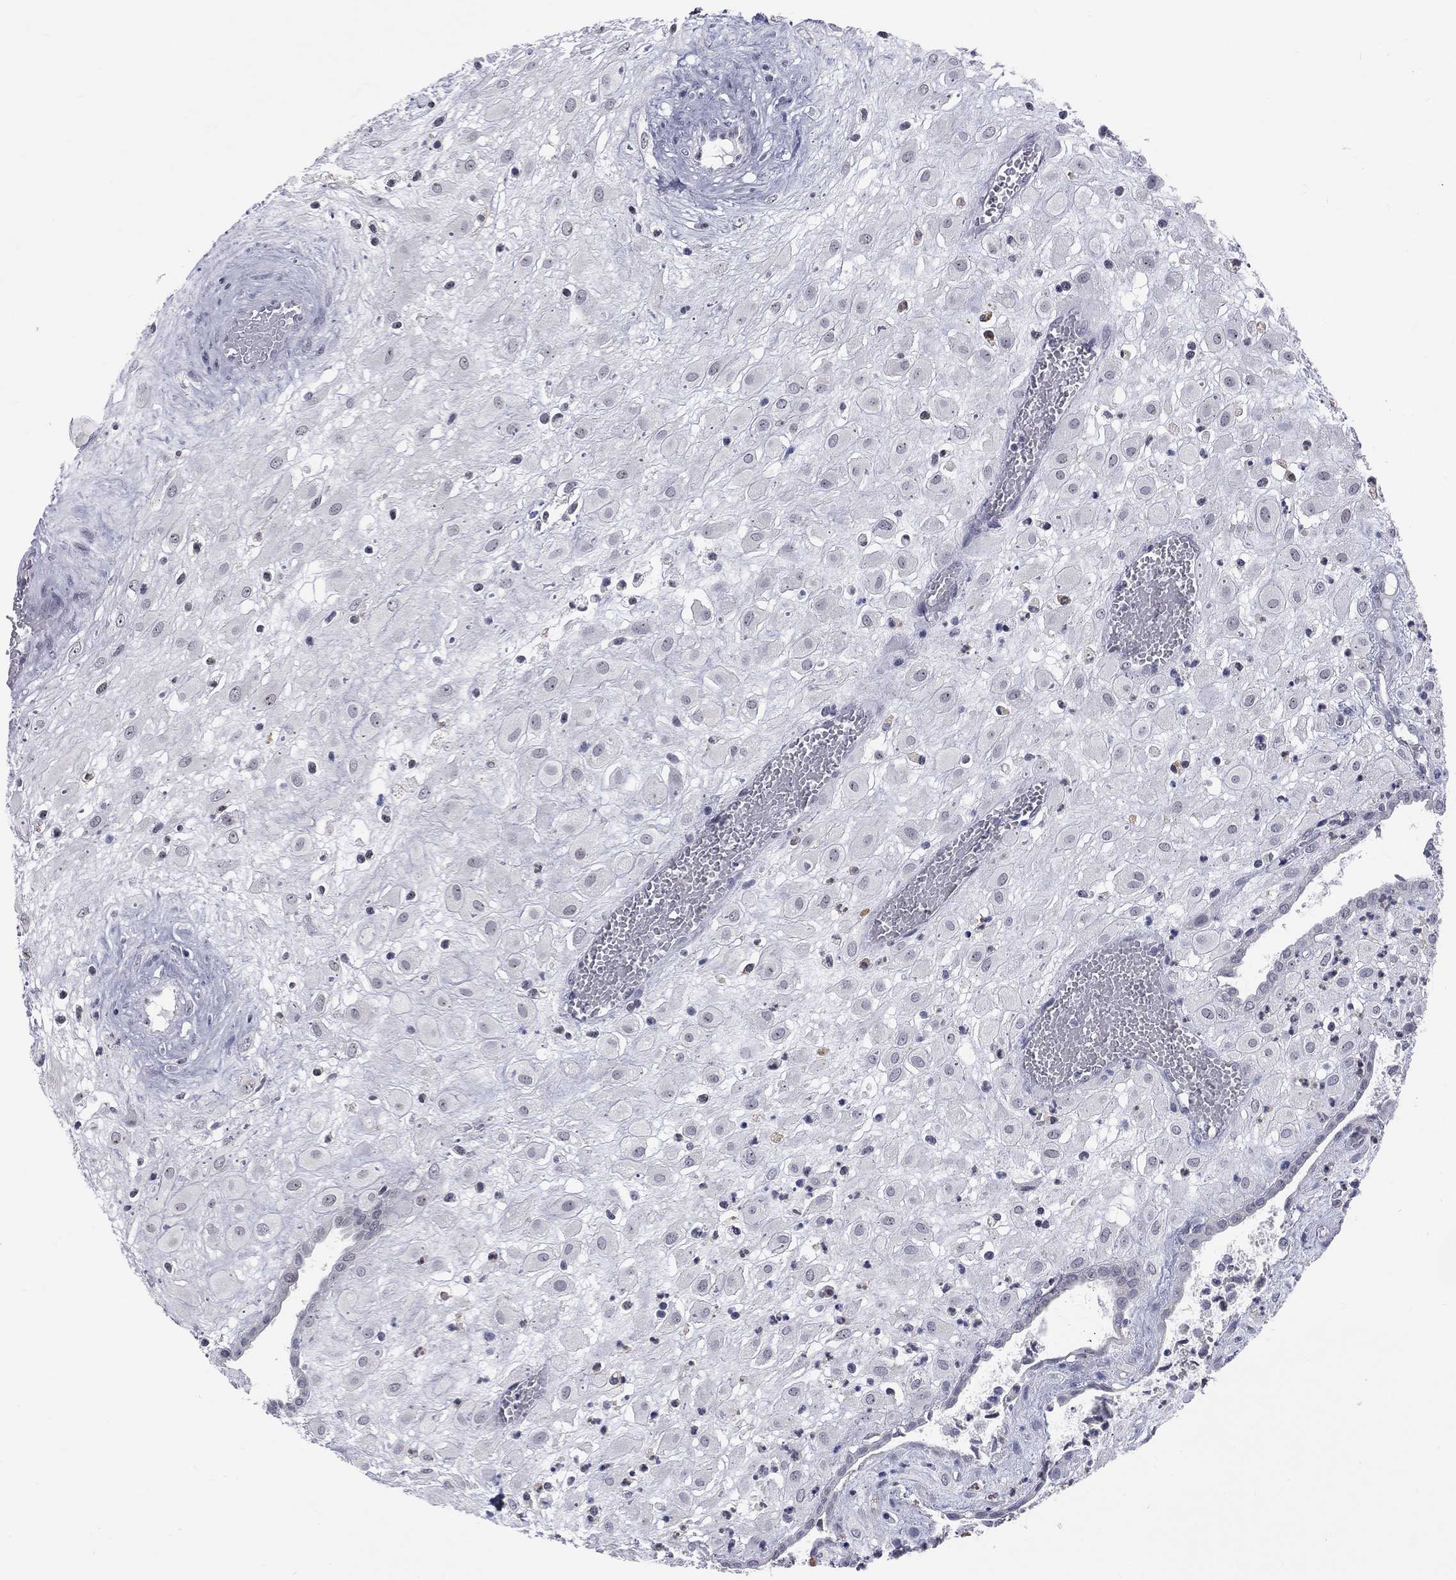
{"staining": {"intensity": "negative", "quantity": "none", "location": "none"}, "tissue": "placenta", "cell_type": "Decidual cells", "image_type": "normal", "snomed": [{"axis": "morphology", "description": "Normal tissue, NOS"}, {"axis": "topography", "description": "Placenta"}], "caption": "This image is of unremarkable placenta stained with immunohistochemistry to label a protein in brown with the nuclei are counter-stained blue. There is no staining in decidual cells.", "gene": "CD22", "patient": {"sex": "female", "age": 24}}